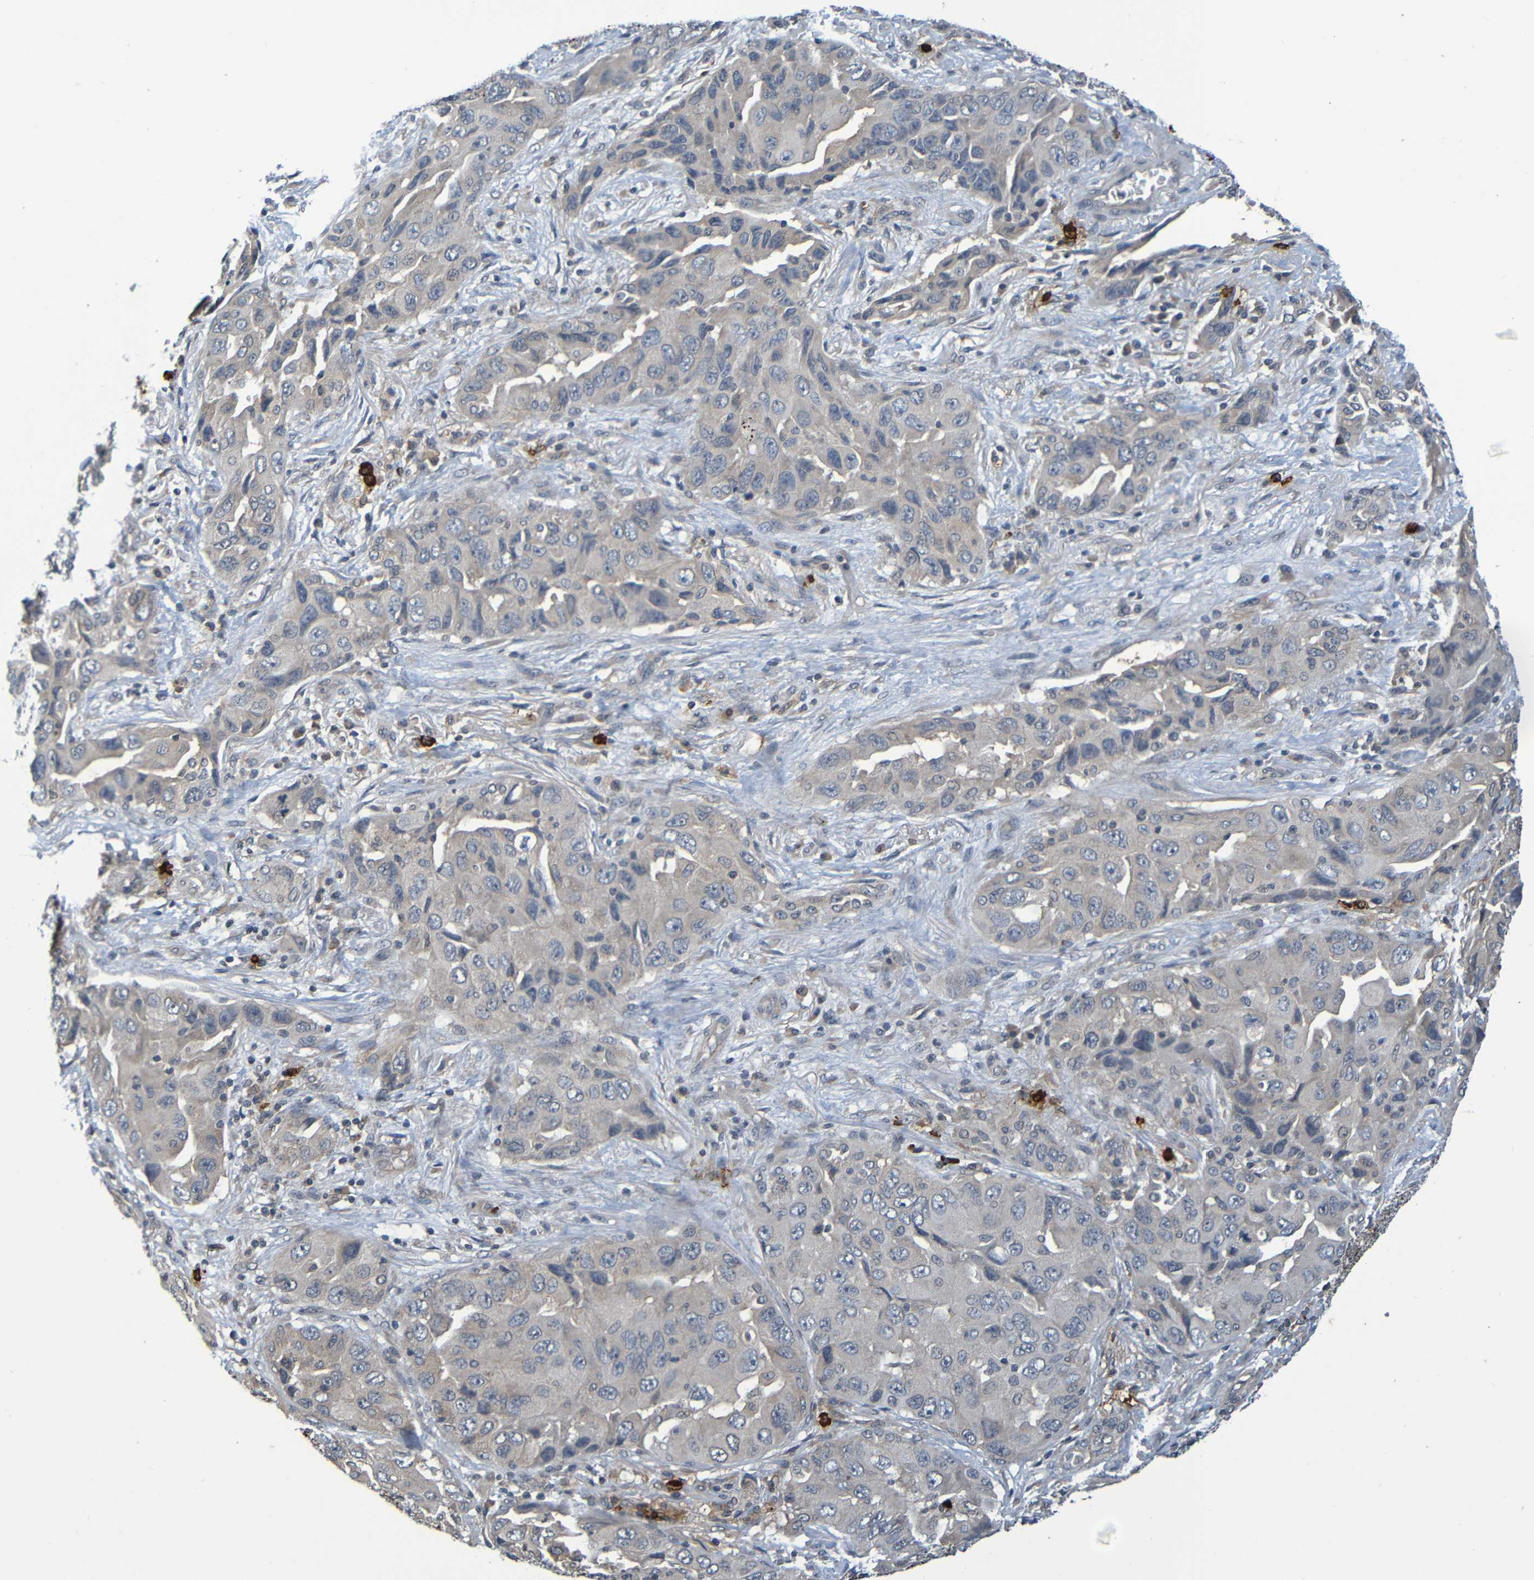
{"staining": {"intensity": "weak", "quantity": ">75%", "location": "cytoplasmic/membranous"}, "tissue": "lung cancer", "cell_type": "Tumor cells", "image_type": "cancer", "snomed": [{"axis": "morphology", "description": "Adenocarcinoma, NOS"}, {"axis": "topography", "description": "Lung"}], "caption": "A brown stain highlights weak cytoplasmic/membranous expression of a protein in human lung cancer tumor cells. (brown staining indicates protein expression, while blue staining denotes nuclei).", "gene": "C3AR1", "patient": {"sex": "female", "age": 65}}